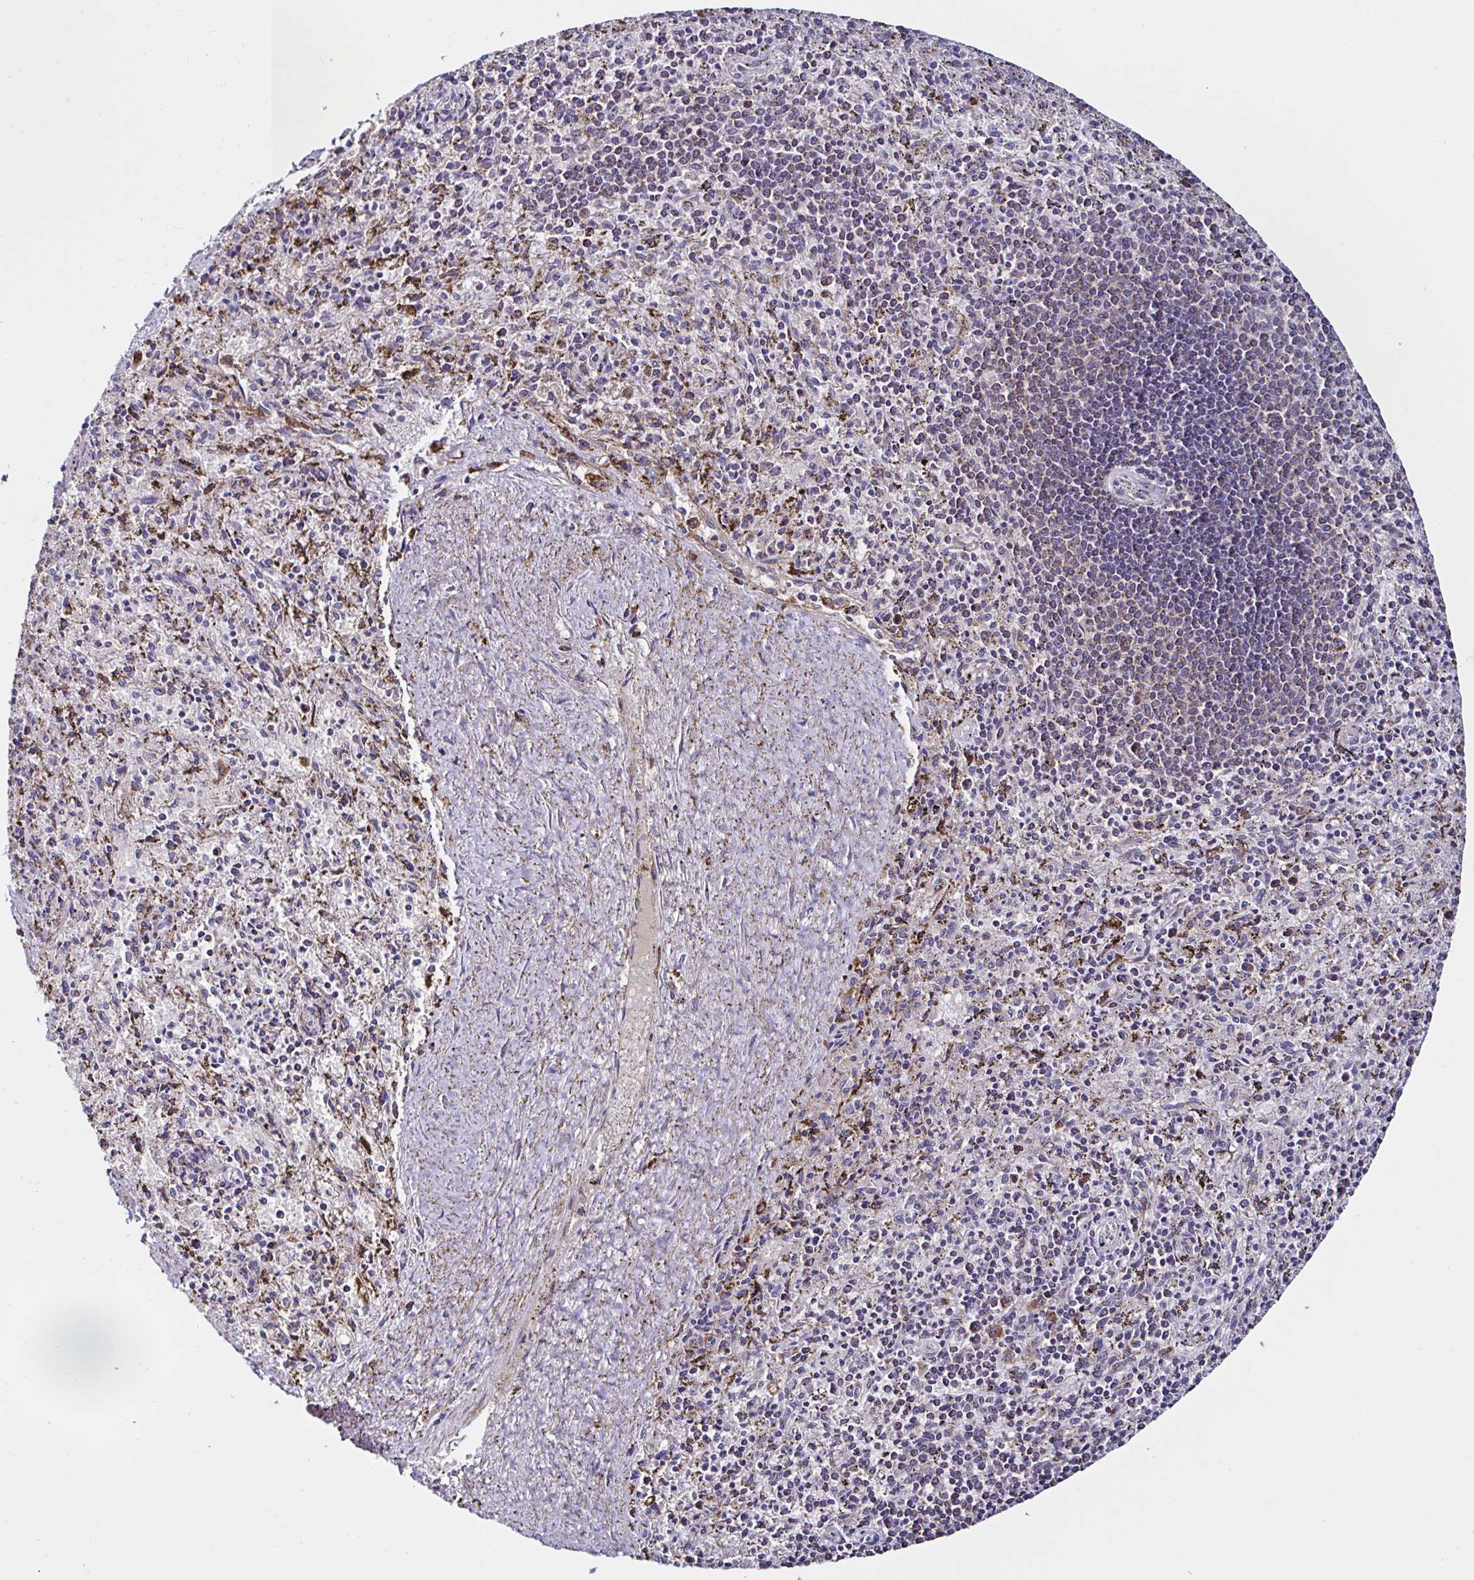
{"staining": {"intensity": "moderate", "quantity": "25%-75%", "location": "cytoplasmic/membranous"}, "tissue": "spleen", "cell_type": "Cells in red pulp", "image_type": "normal", "snomed": [{"axis": "morphology", "description": "Normal tissue, NOS"}, {"axis": "topography", "description": "Spleen"}], "caption": "DAB (3,3'-diaminobenzidine) immunohistochemical staining of unremarkable spleen demonstrates moderate cytoplasmic/membranous protein positivity in about 25%-75% of cells in red pulp.", "gene": "MSR1", "patient": {"sex": "male", "age": 57}}